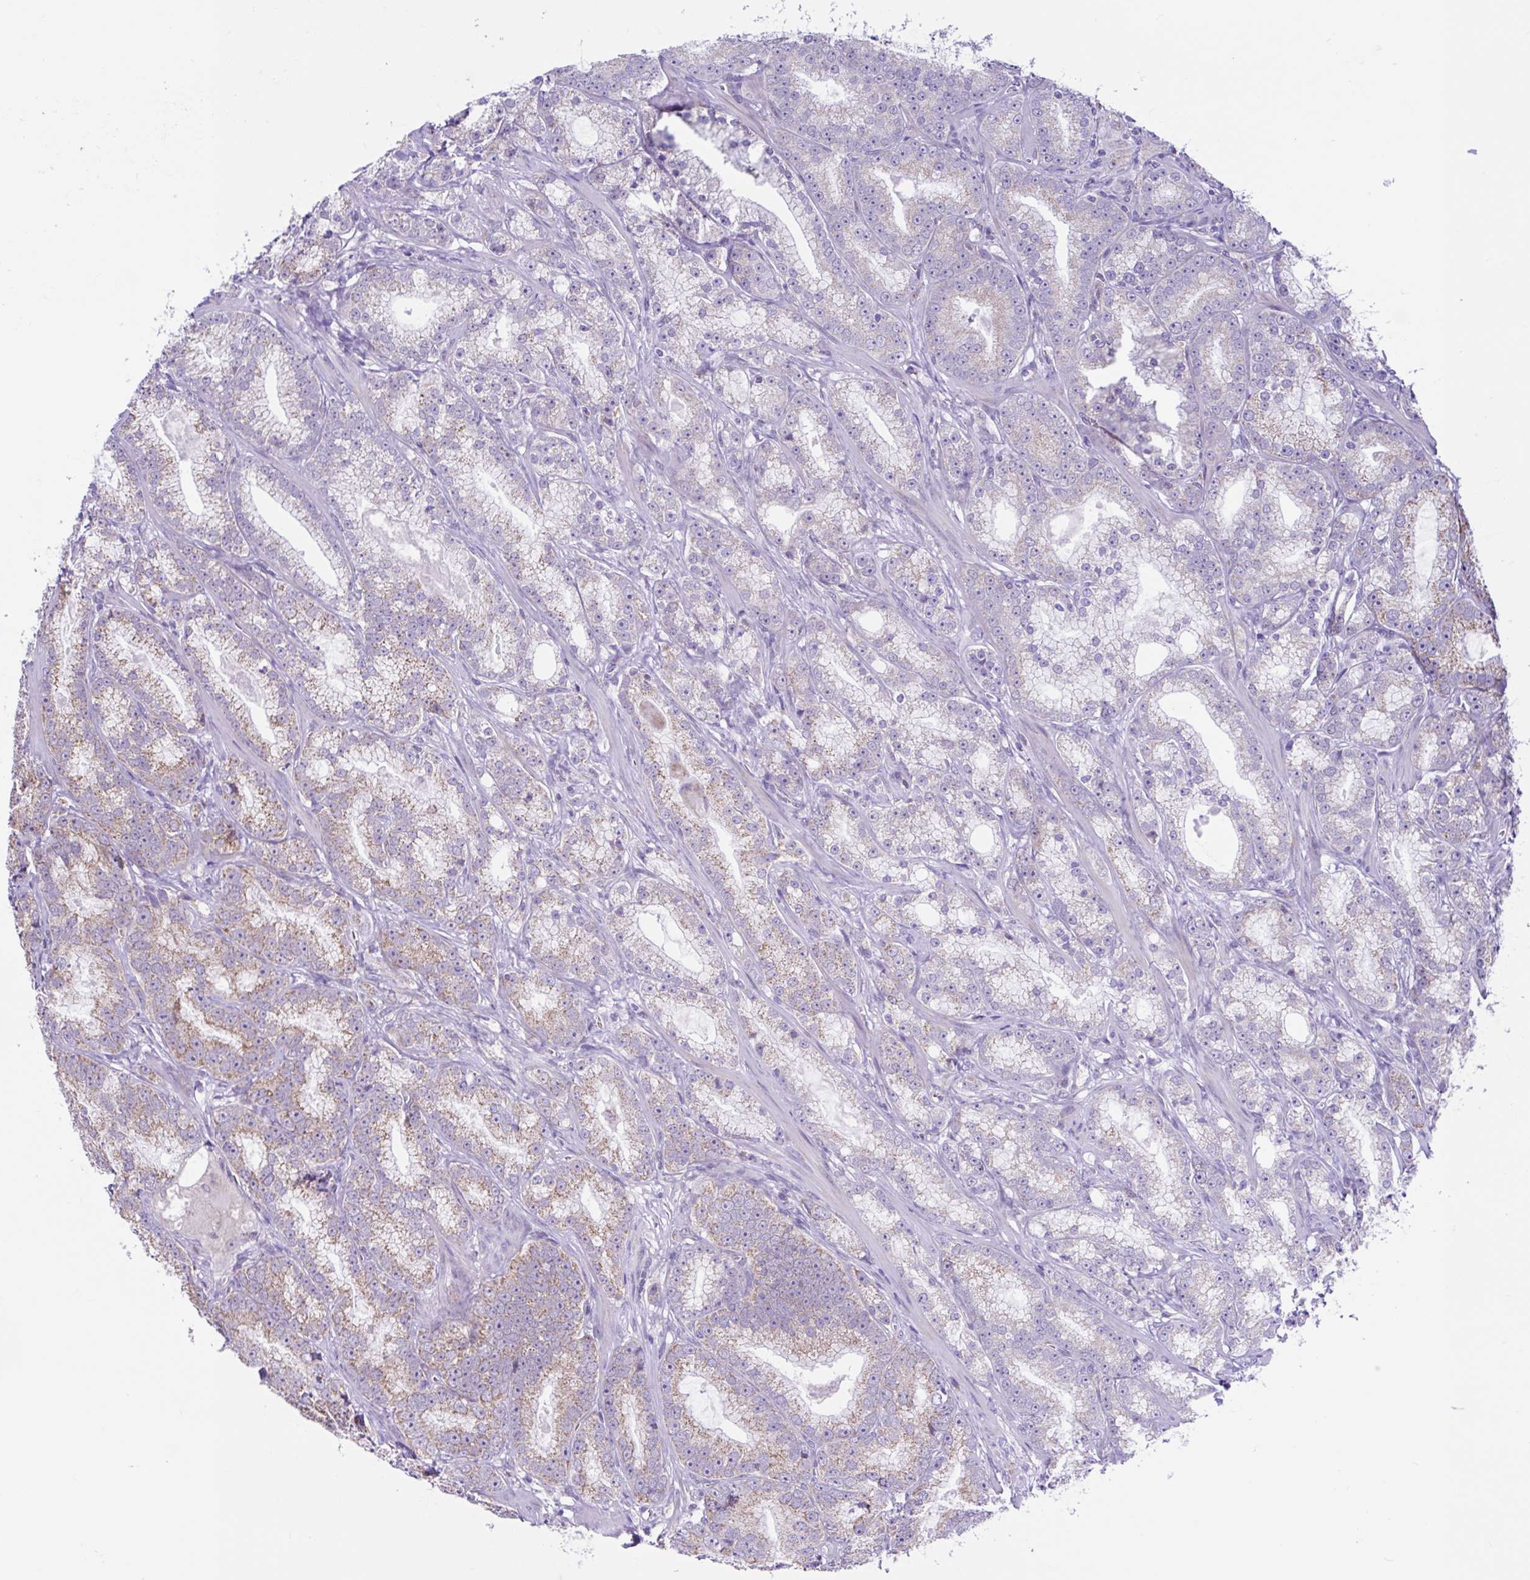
{"staining": {"intensity": "moderate", "quantity": ">75%", "location": "cytoplasmic/membranous"}, "tissue": "prostate cancer", "cell_type": "Tumor cells", "image_type": "cancer", "snomed": [{"axis": "morphology", "description": "Adenocarcinoma, High grade"}, {"axis": "topography", "description": "Prostate"}], "caption": "Human high-grade adenocarcinoma (prostate) stained for a protein (brown) shows moderate cytoplasmic/membranous positive positivity in approximately >75% of tumor cells.", "gene": "NDUFS2", "patient": {"sex": "male", "age": 65}}